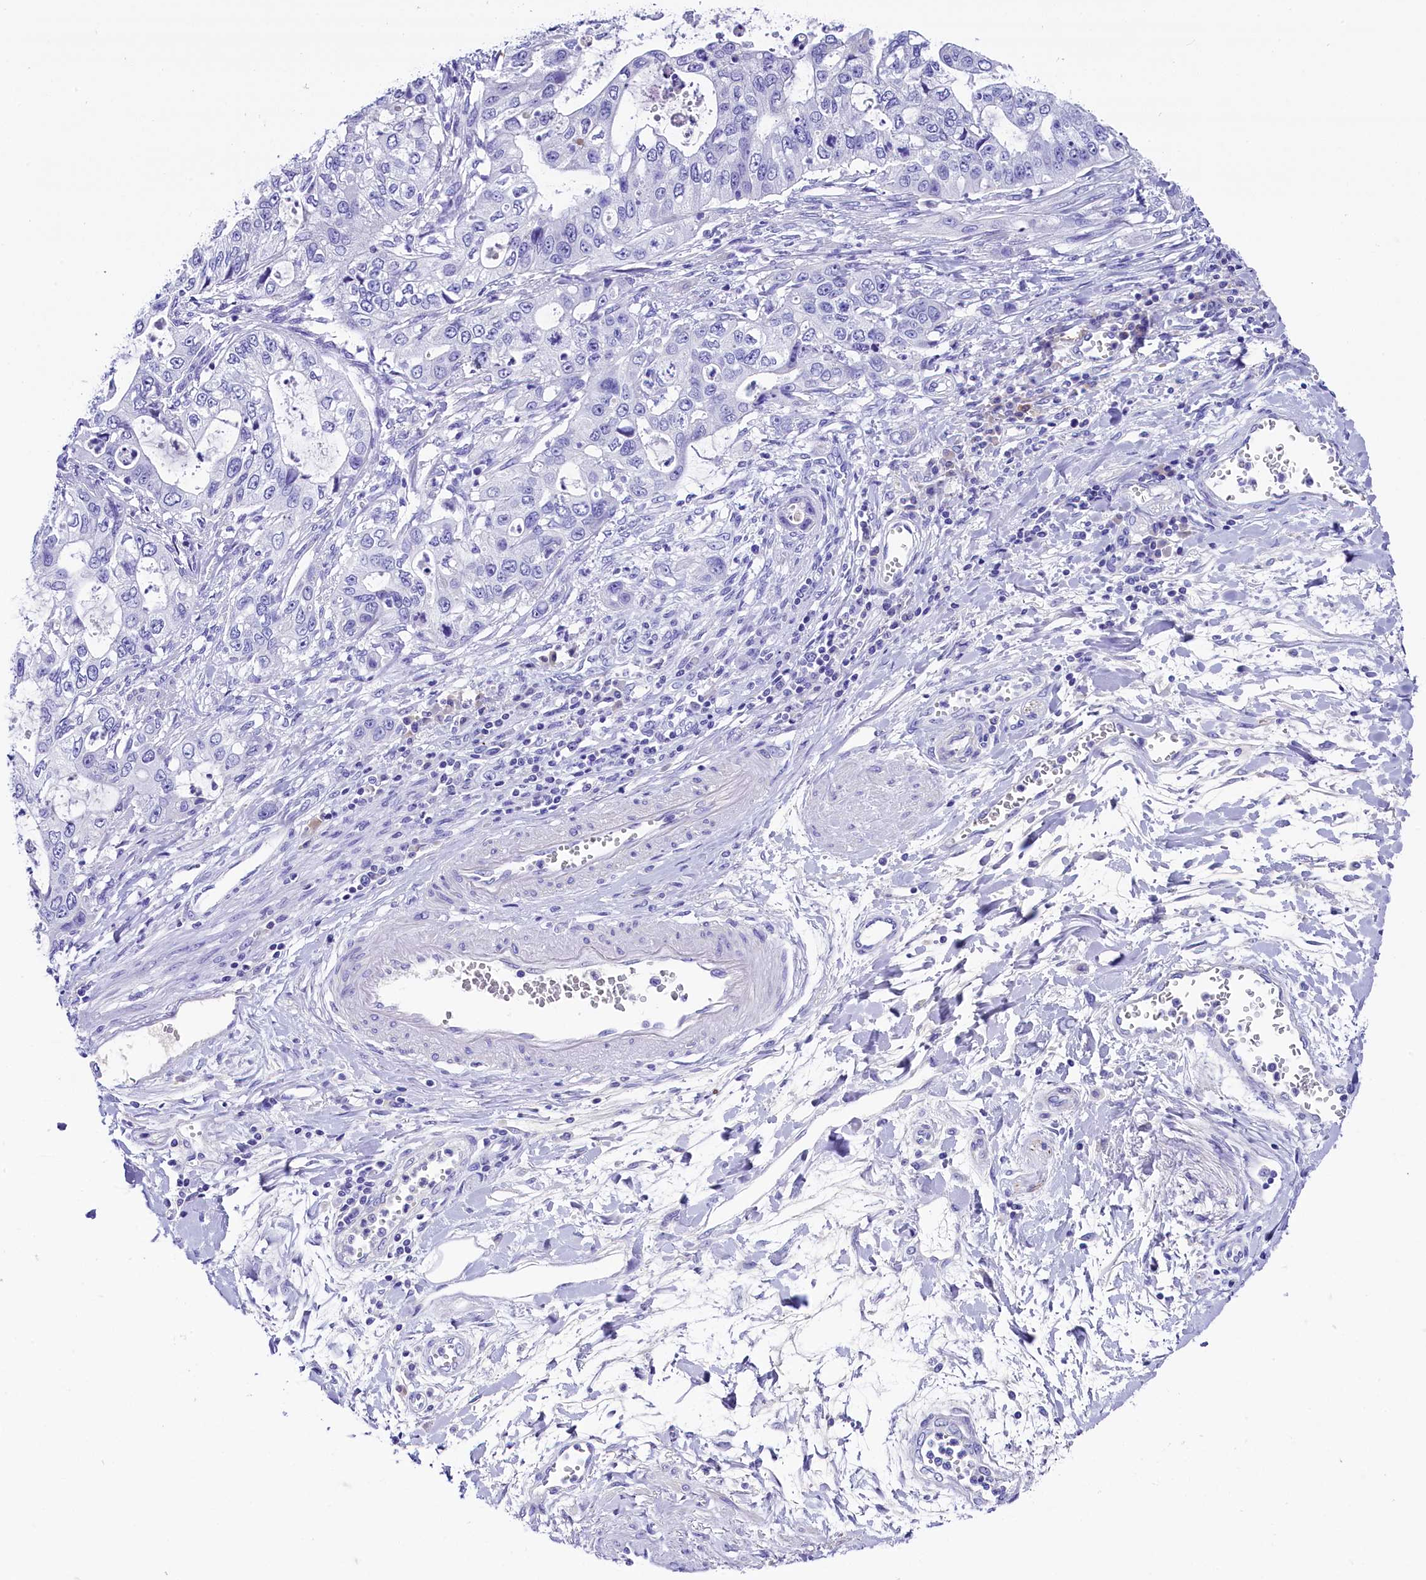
{"staining": {"intensity": "negative", "quantity": "none", "location": "none"}, "tissue": "stomach cancer", "cell_type": "Tumor cells", "image_type": "cancer", "snomed": [{"axis": "morphology", "description": "Adenocarcinoma, NOS"}, {"axis": "topography", "description": "Stomach, upper"}], "caption": "Immunohistochemistry (IHC) image of adenocarcinoma (stomach) stained for a protein (brown), which exhibits no expression in tumor cells.", "gene": "SKIDA1", "patient": {"sex": "female", "age": 52}}